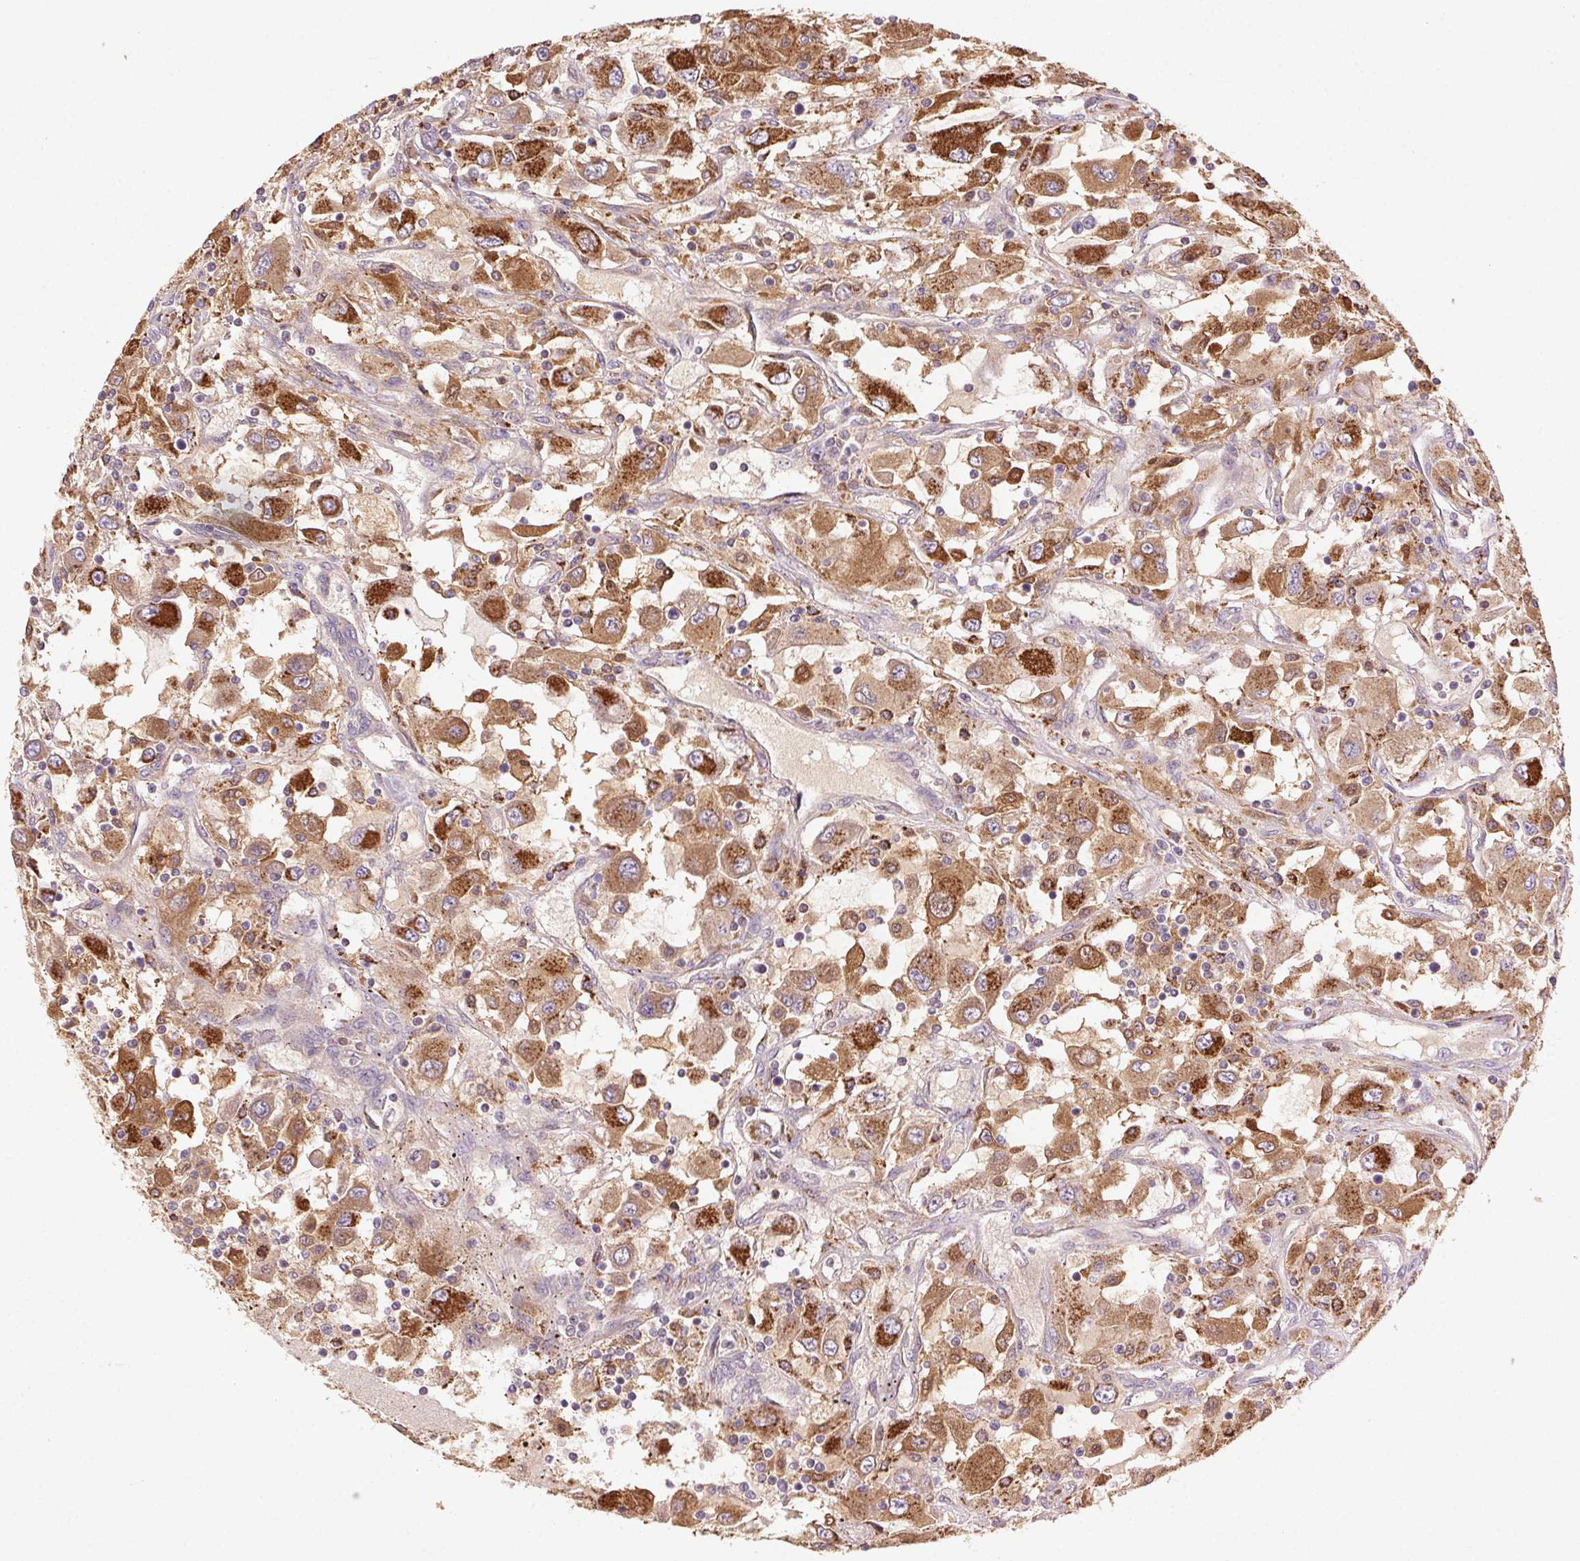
{"staining": {"intensity": "moderate", "quantity": ">75%", "location": "cytoplasmic/membranous"}, "tissue": "renal cancer", "cell_type": "Tumor cells", "image_type": "cancer", "snomed": [{"axis": "morphology", "description": "Adenocarcinoma, NOS"}, {"axis": "topography", "description": "Kidney"}], "caption": "About >75% of tumor cells in human renal cancer (adenocarcinoma) show moderate cytoplasmic/membranous protein expression as visualized by brown immunohistochemical staining.", "gene": "FNBP1L", "patient": {"sex": "female", "age": 67}}